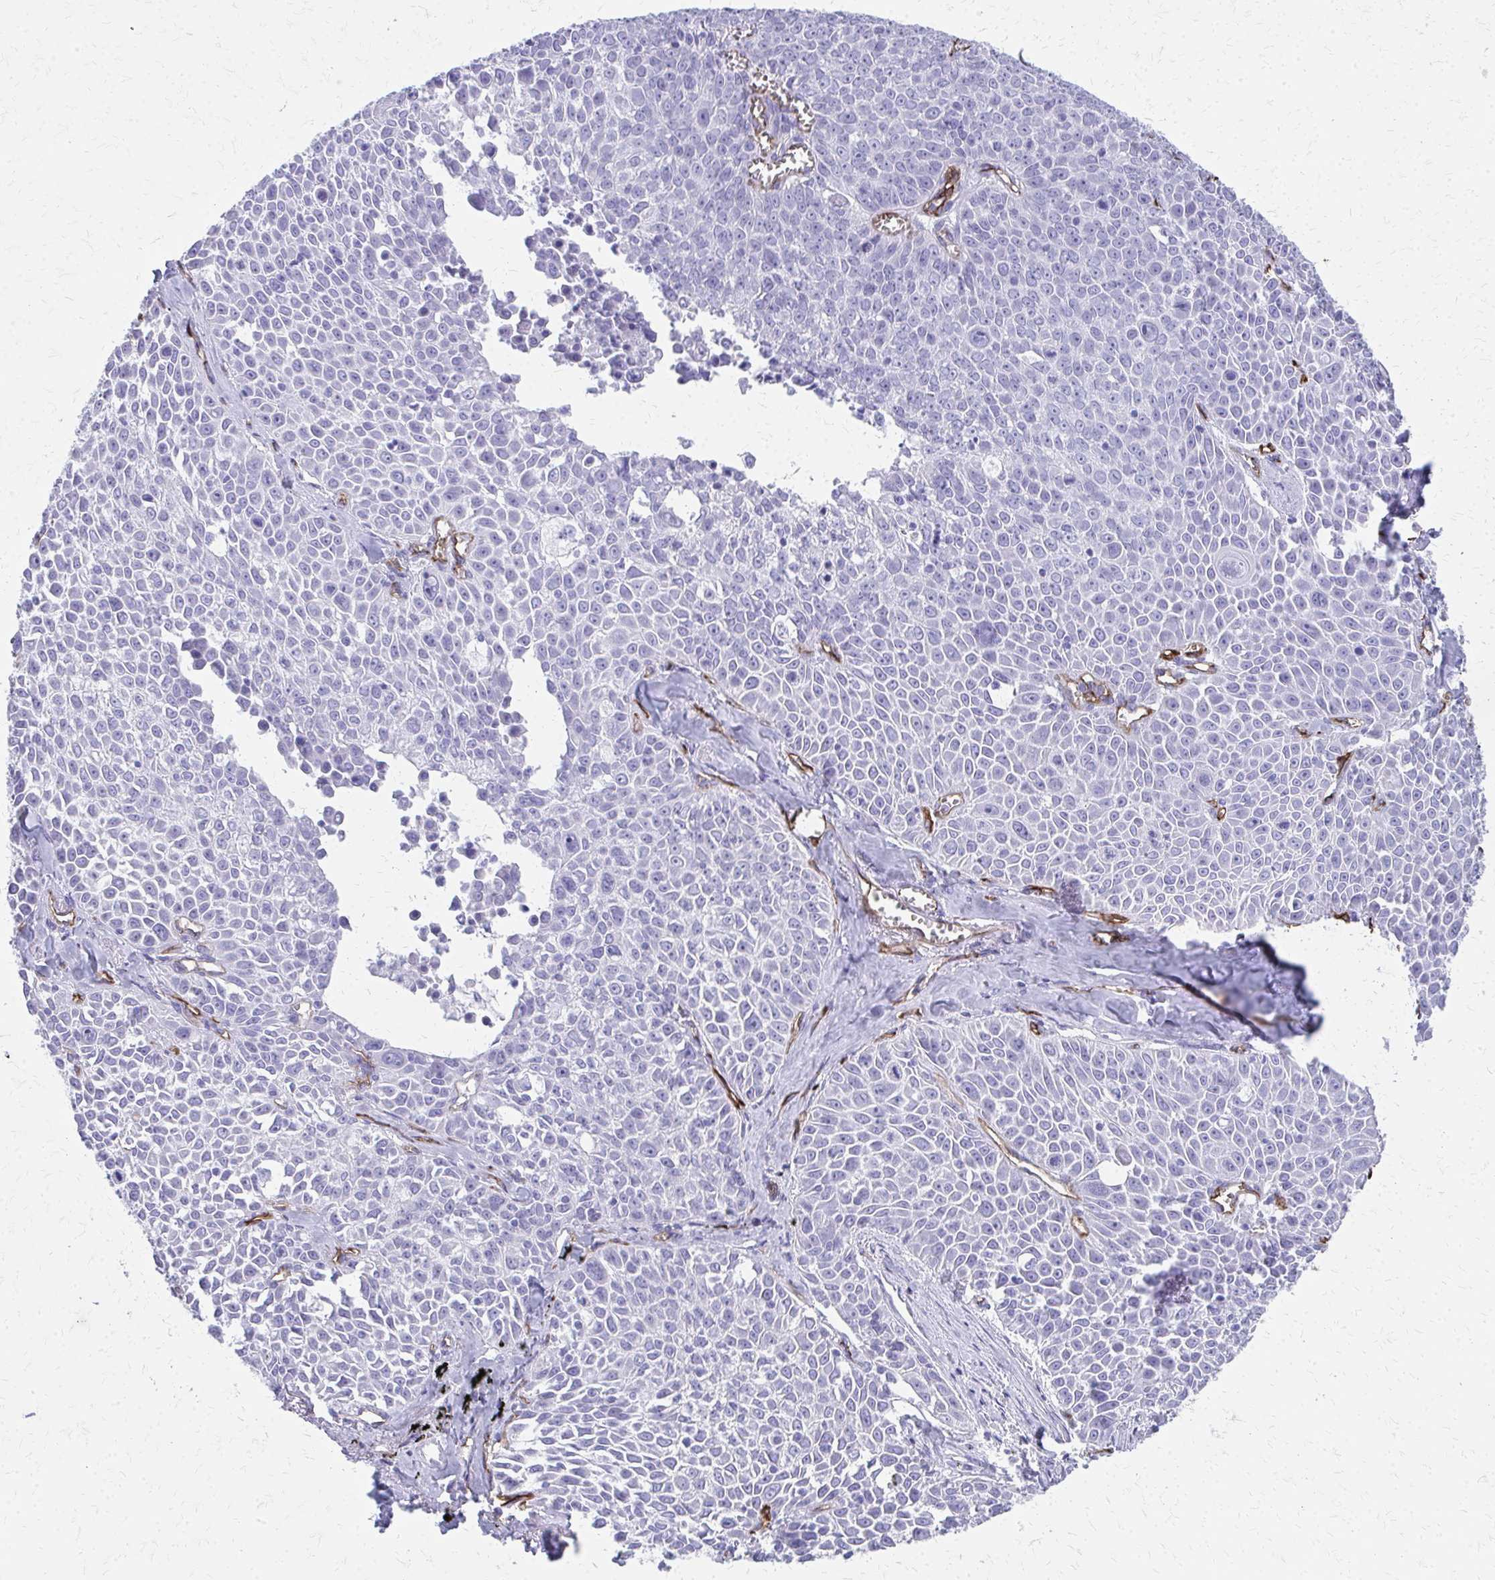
{"staining": {"intensity": "negative", "quantity": "none", "location": "none"}, "tissue": "lung cancer", "cell_type": "Tumor cells", "image_type": "cancer", "snomed": [{"axis": "morphology", "description": "Squamous cell carcinoma, NOS"}, {"axis": "morphology", "description": "Squamous cell carcinoma, metastatic, NOS"}, {"axis": "topography", "description": "Lymph node"}, {"axis": "topography", "description": "Lung"}], "caption": "A histopathology image of human metastatic squamous cell carcinoma (lung) is negative for staining in tumor cells.", "gene": "TPSG1", "patient": {"sex": "female", "age": 62}}